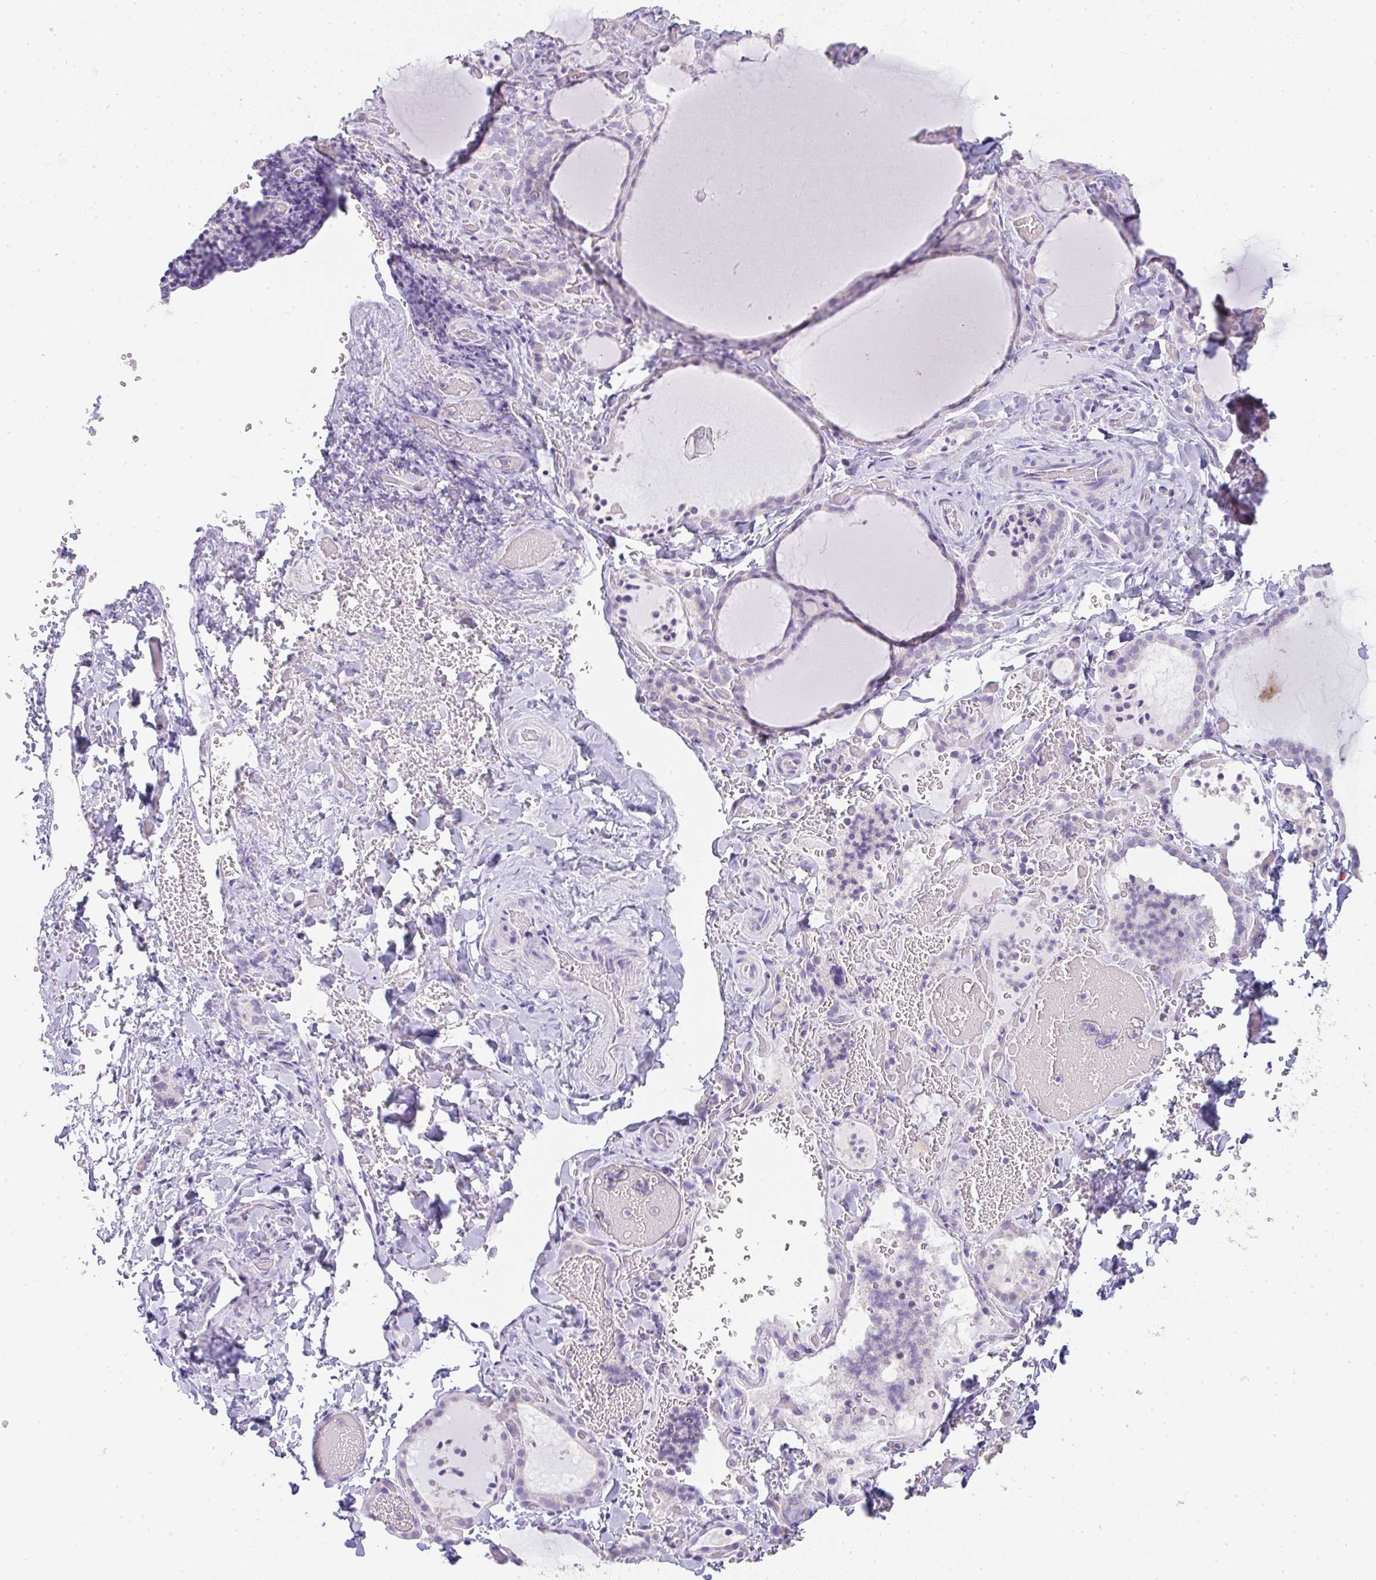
{"staining": {"intensity": "negative", "quantity": "none", "location": "none"}, "tissue": "thyroid gland", "cell_type": "Glandular cells", "image_type": "normal", "snomed": [{"axis": "morphology", "description": "Normal tissue, NOS"}, {"axis": "topography", "description": "Thyroid gland"}], "caption": "Immunohistochemistry histopathology image of unremarkable human thyroid gland stained for a protein (brown), which demonstrates no staining in glandular cells. The staining is performed using DAB (3,3'-diaminobenzidine) brown chromogen with nuclei counter-stained in using hematoxylin.", "gene": "LPAR4", "patient": {"sex": "female", "age": 22}}